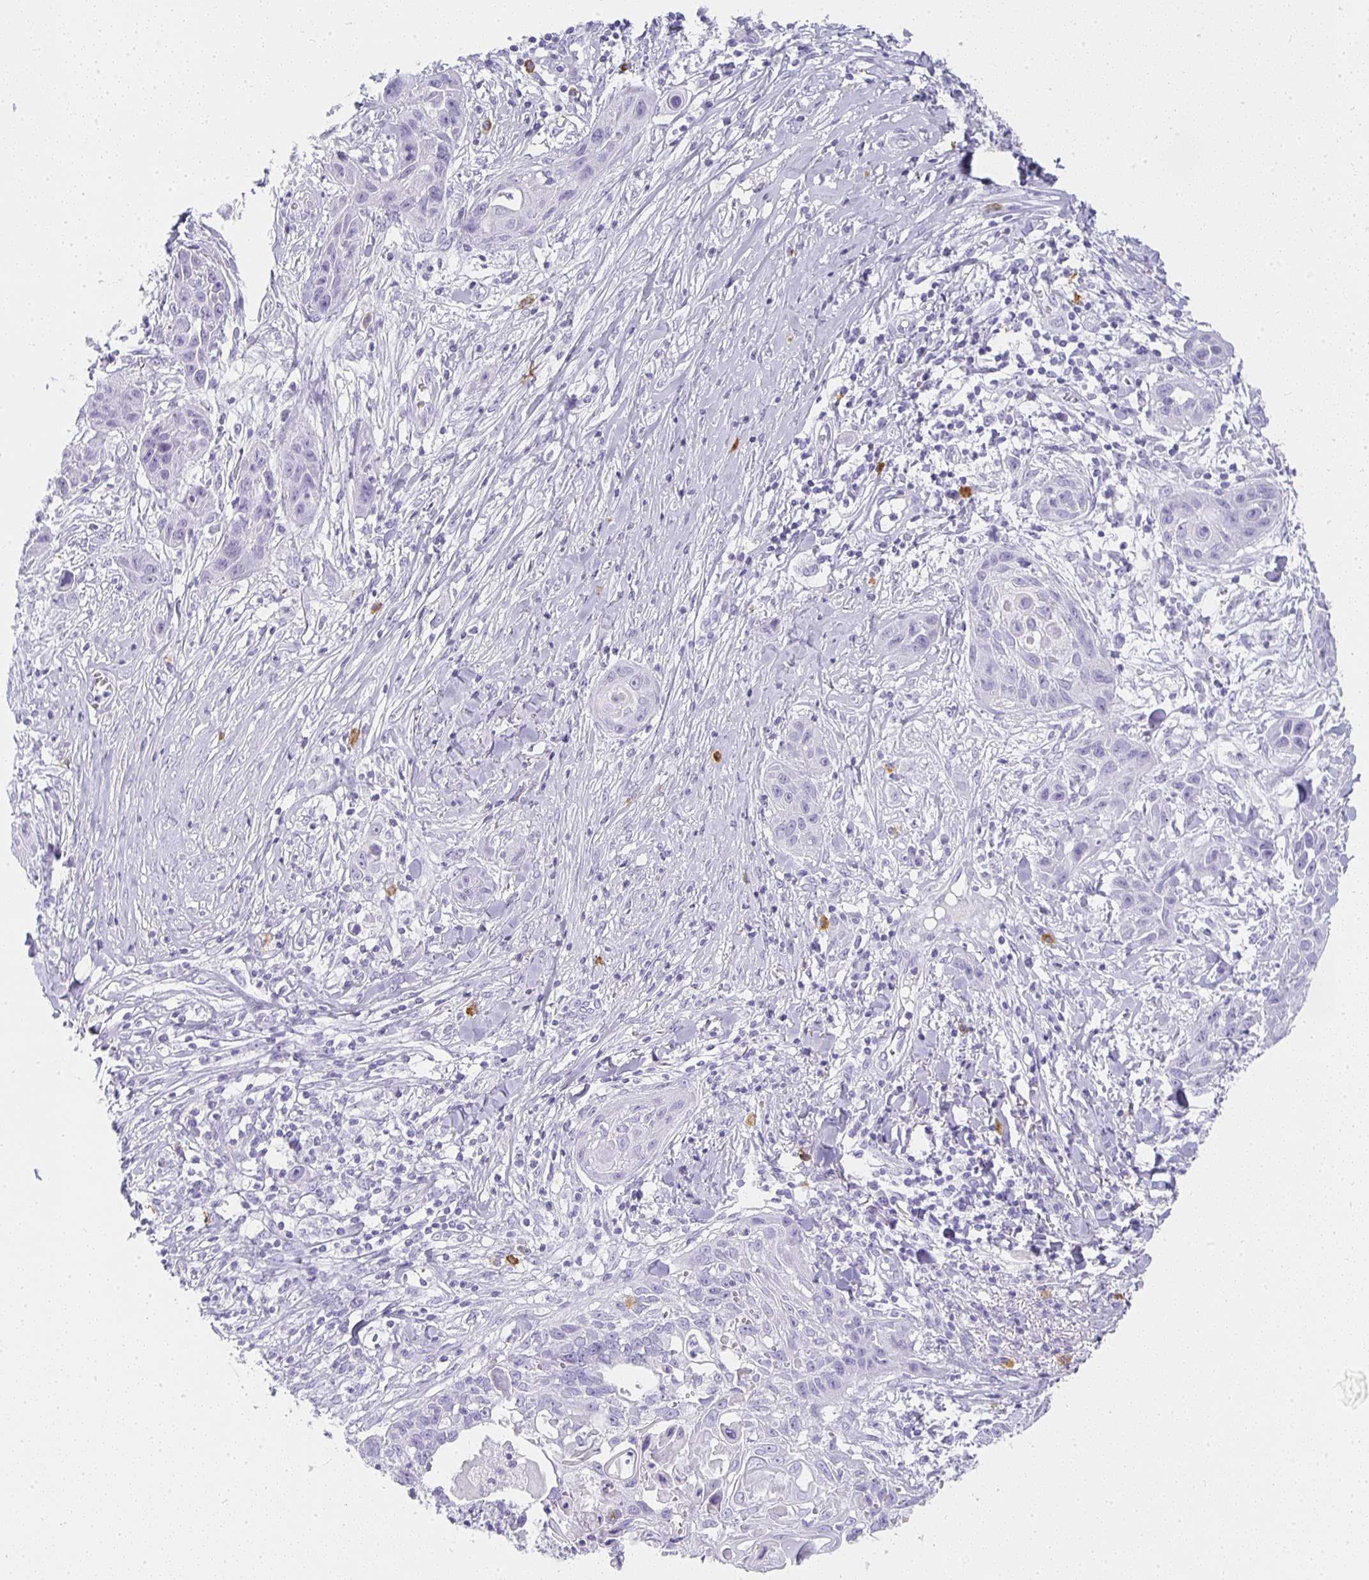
{"staining": {"intensity": "negative", "quantity": "none", "location": "none"}, "tissue": "skin cancer", "cell_type": "Tumor cells", "image_type": "cancer", "snomed": [{"axis": "morphology", "description": "Squamous cell carcinoma, NOS"}, {"axis": "topography", "description": "Skin"}, {"axis": "topography", "description": "Vulva"}], "caption": "Skin cancer was stained to show a protein in brown. There is no significant staining in tumor cells. Brightfield microscopy of immunohistochemistry (IHC) stained with DAB (brown) and hematoxylin (blue), captured at high magnification.", "gene": "TPSD1", "patient": {"sex": "female", "age": 83}}